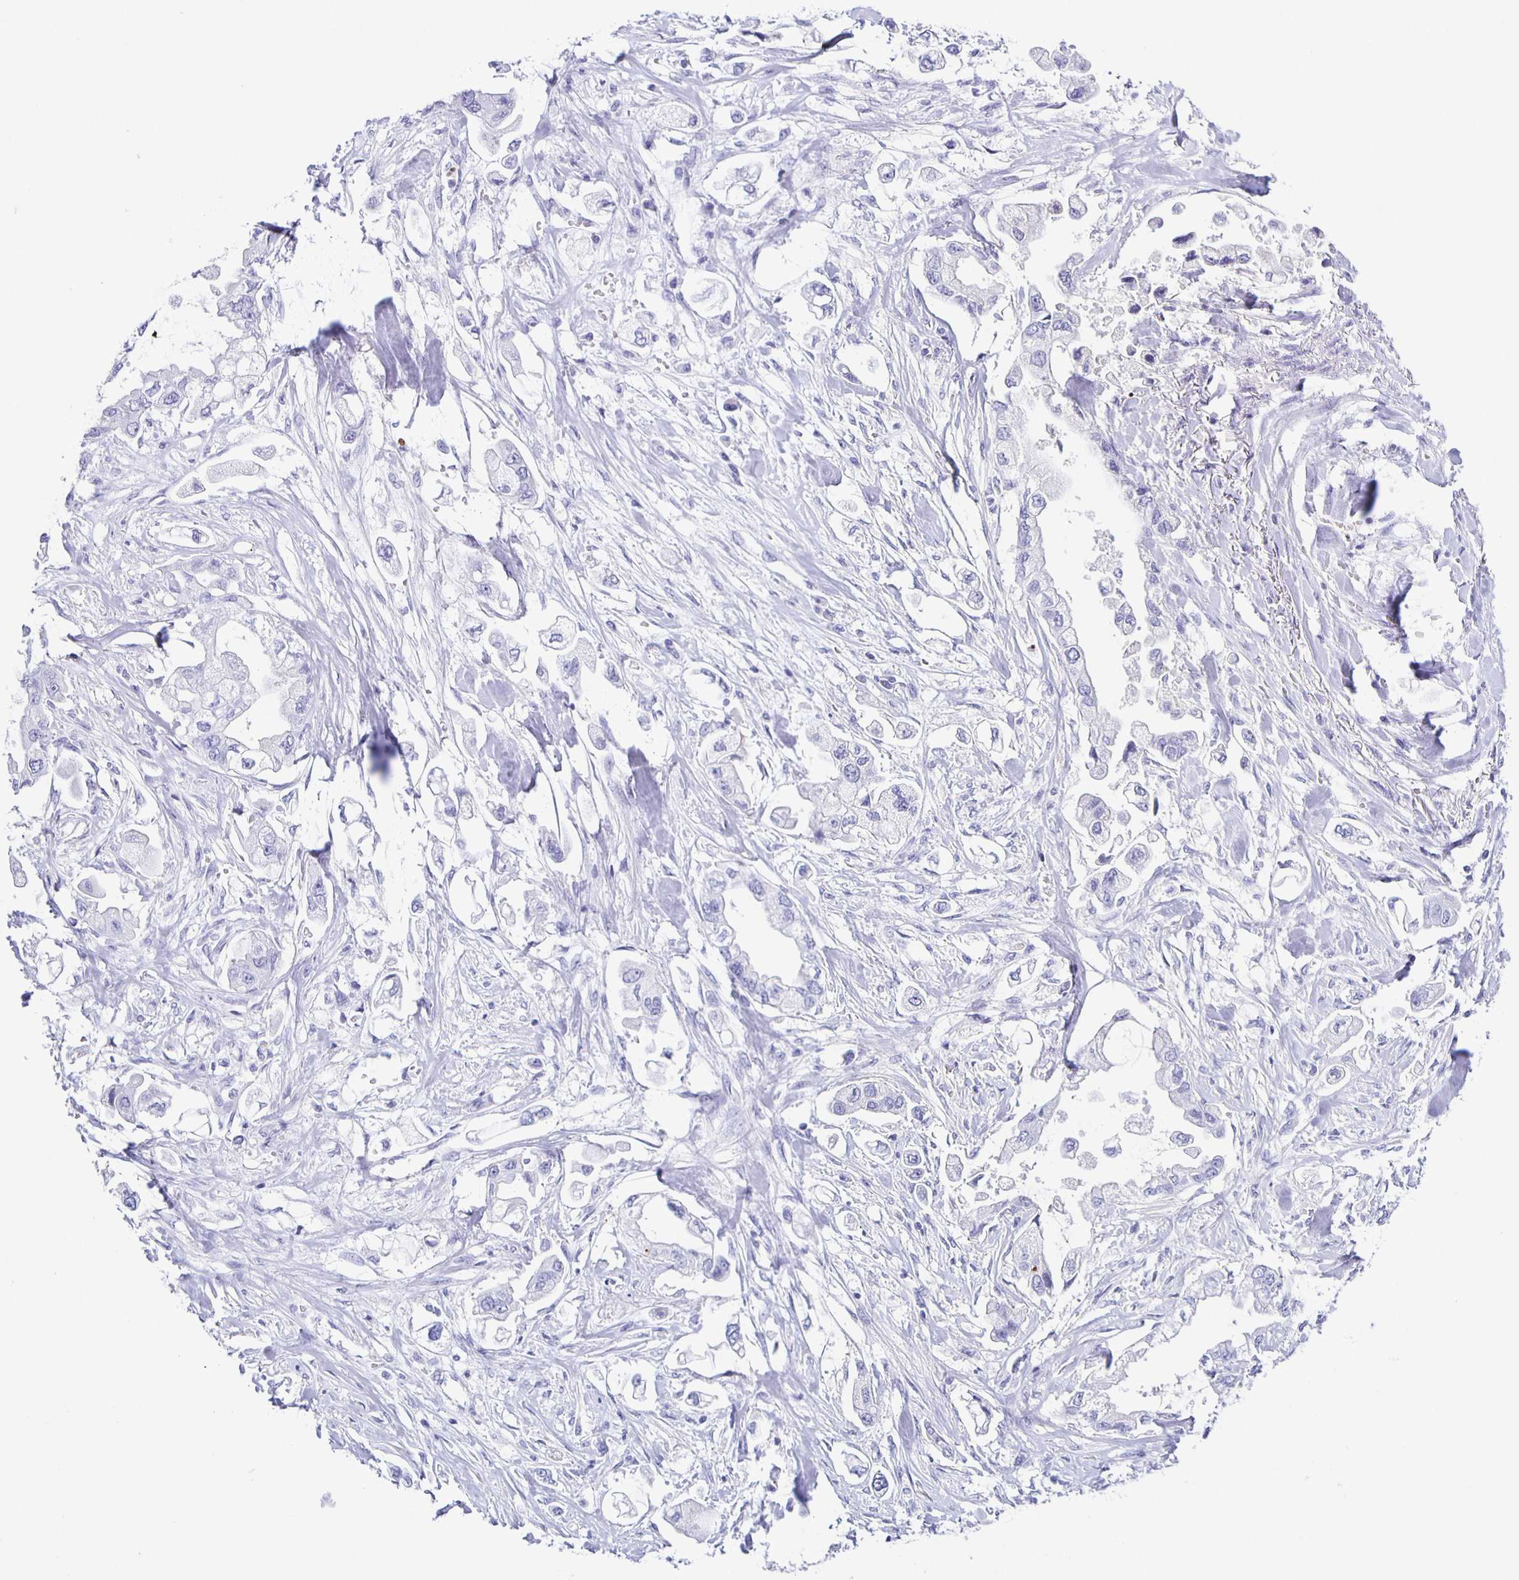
{"staining": {"intensity": "negative", "quantity": "none", "location": "none"}, "tissue": "stomach cancer", "cell_type": "Tumor cells", "image_type": "cancer", "snomed": [{"axis": "morphology", "description": "Adenocarcinoma, NOS"}, {"axis": "topography", "description": "Stomach"}], "caption": "Immunohistochemical staining of human stomach cancer (adenocarcinoma) shows no significant staining in tumor cells.", "gene": "AQP6", "patient": {"sex": "male", "age": 62}}